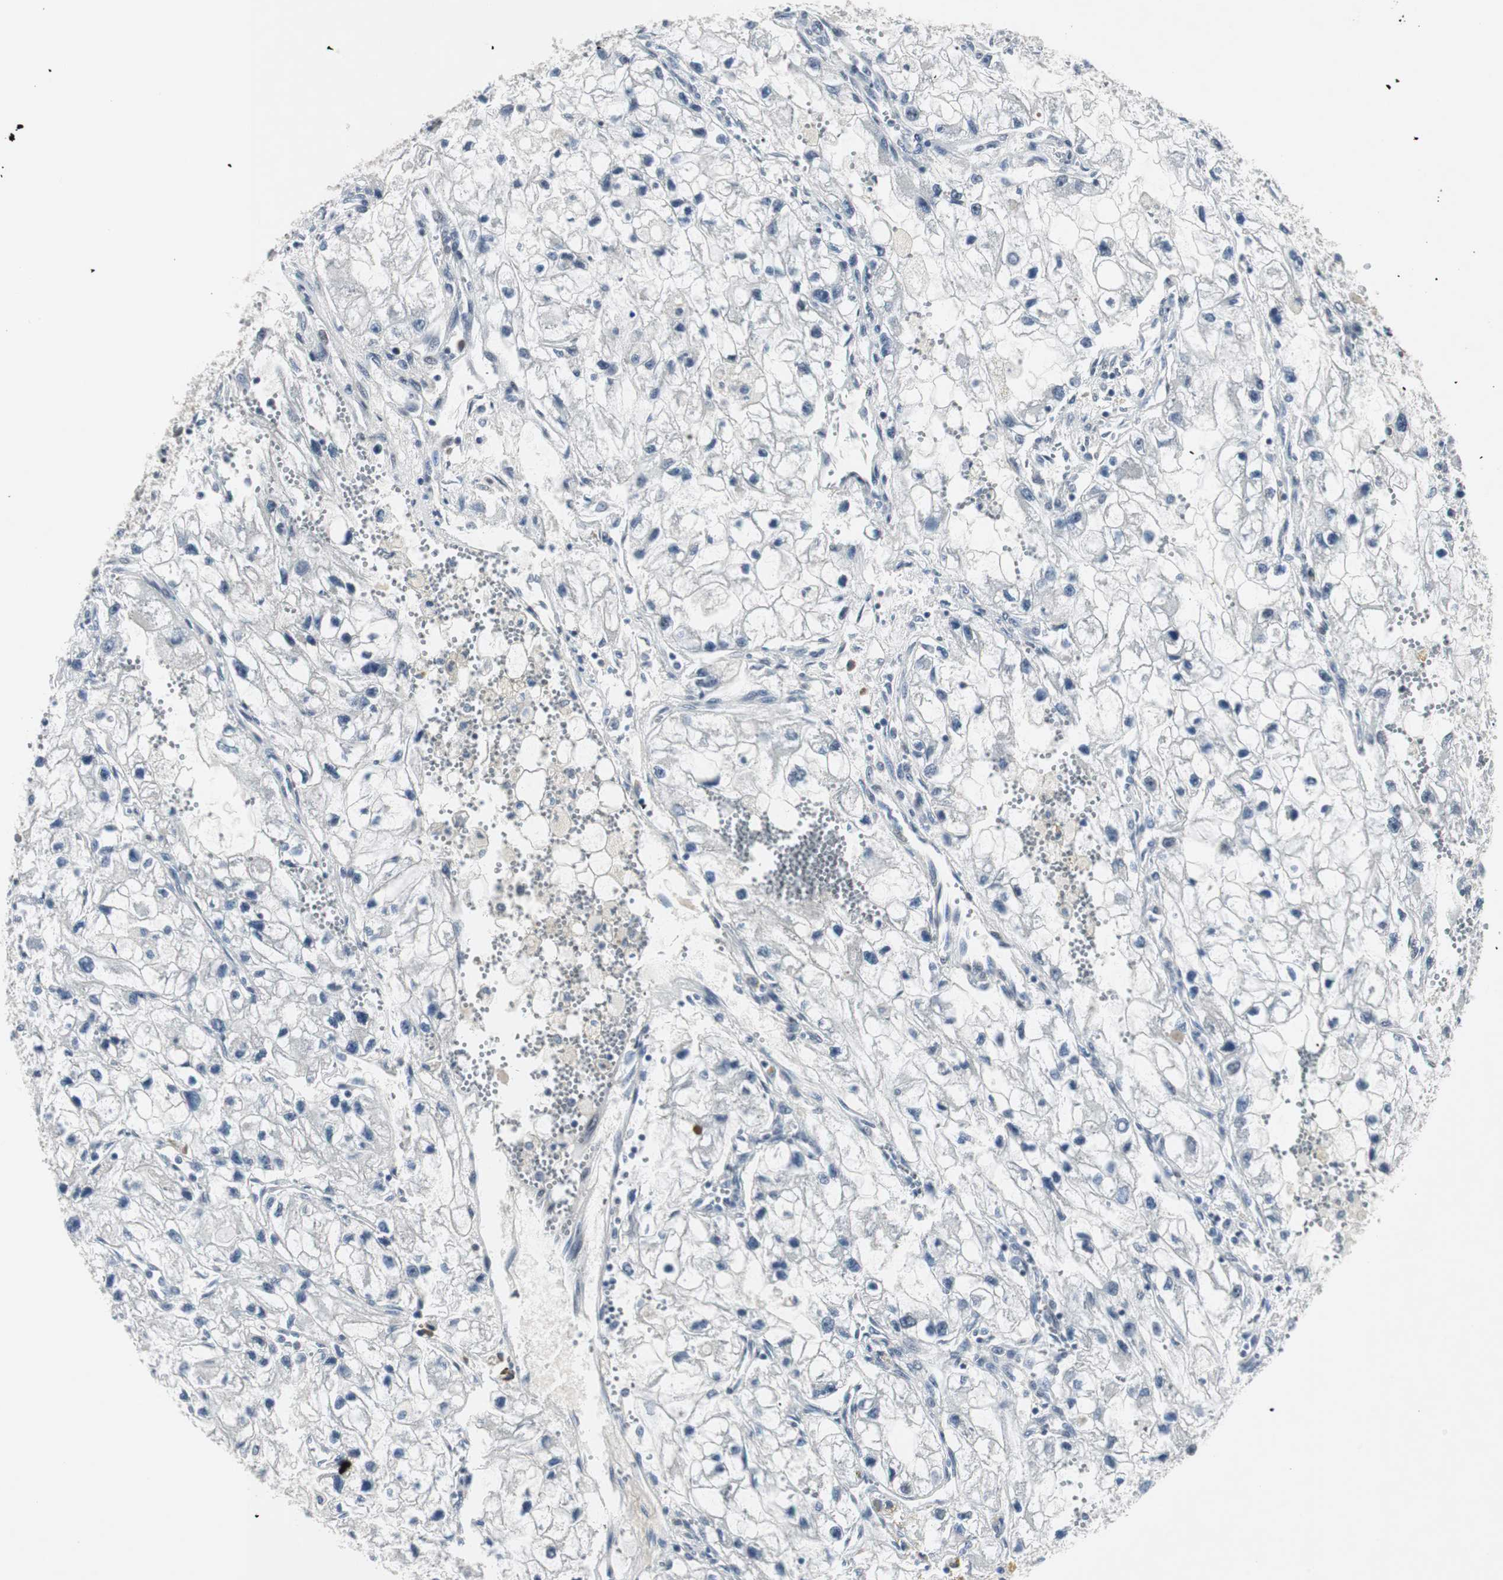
{"staining": {"intensity": "negative", "quantity": "none", "location": "none"}, "tissue": "renal cancer", "cell_type": "Tumor cells", "image_type": "cancer", "snomed": [{"axis": "morphology", "description": "Adenocarcinoma, NOS"}, {"axis": "topography", "description": "Kidney"}], "caption": "Immunohistochemical staining of human renal cancer demonstrates no significant expression in tumor cells. (Stains: DAB (3,3'-diaminobenzidine) IHC with hematoxylin counter stain, Microscopy: brightfield microscopy at high magnification).", "gene": "ELK1", "patient": {"sex": "female", "age": 70}}